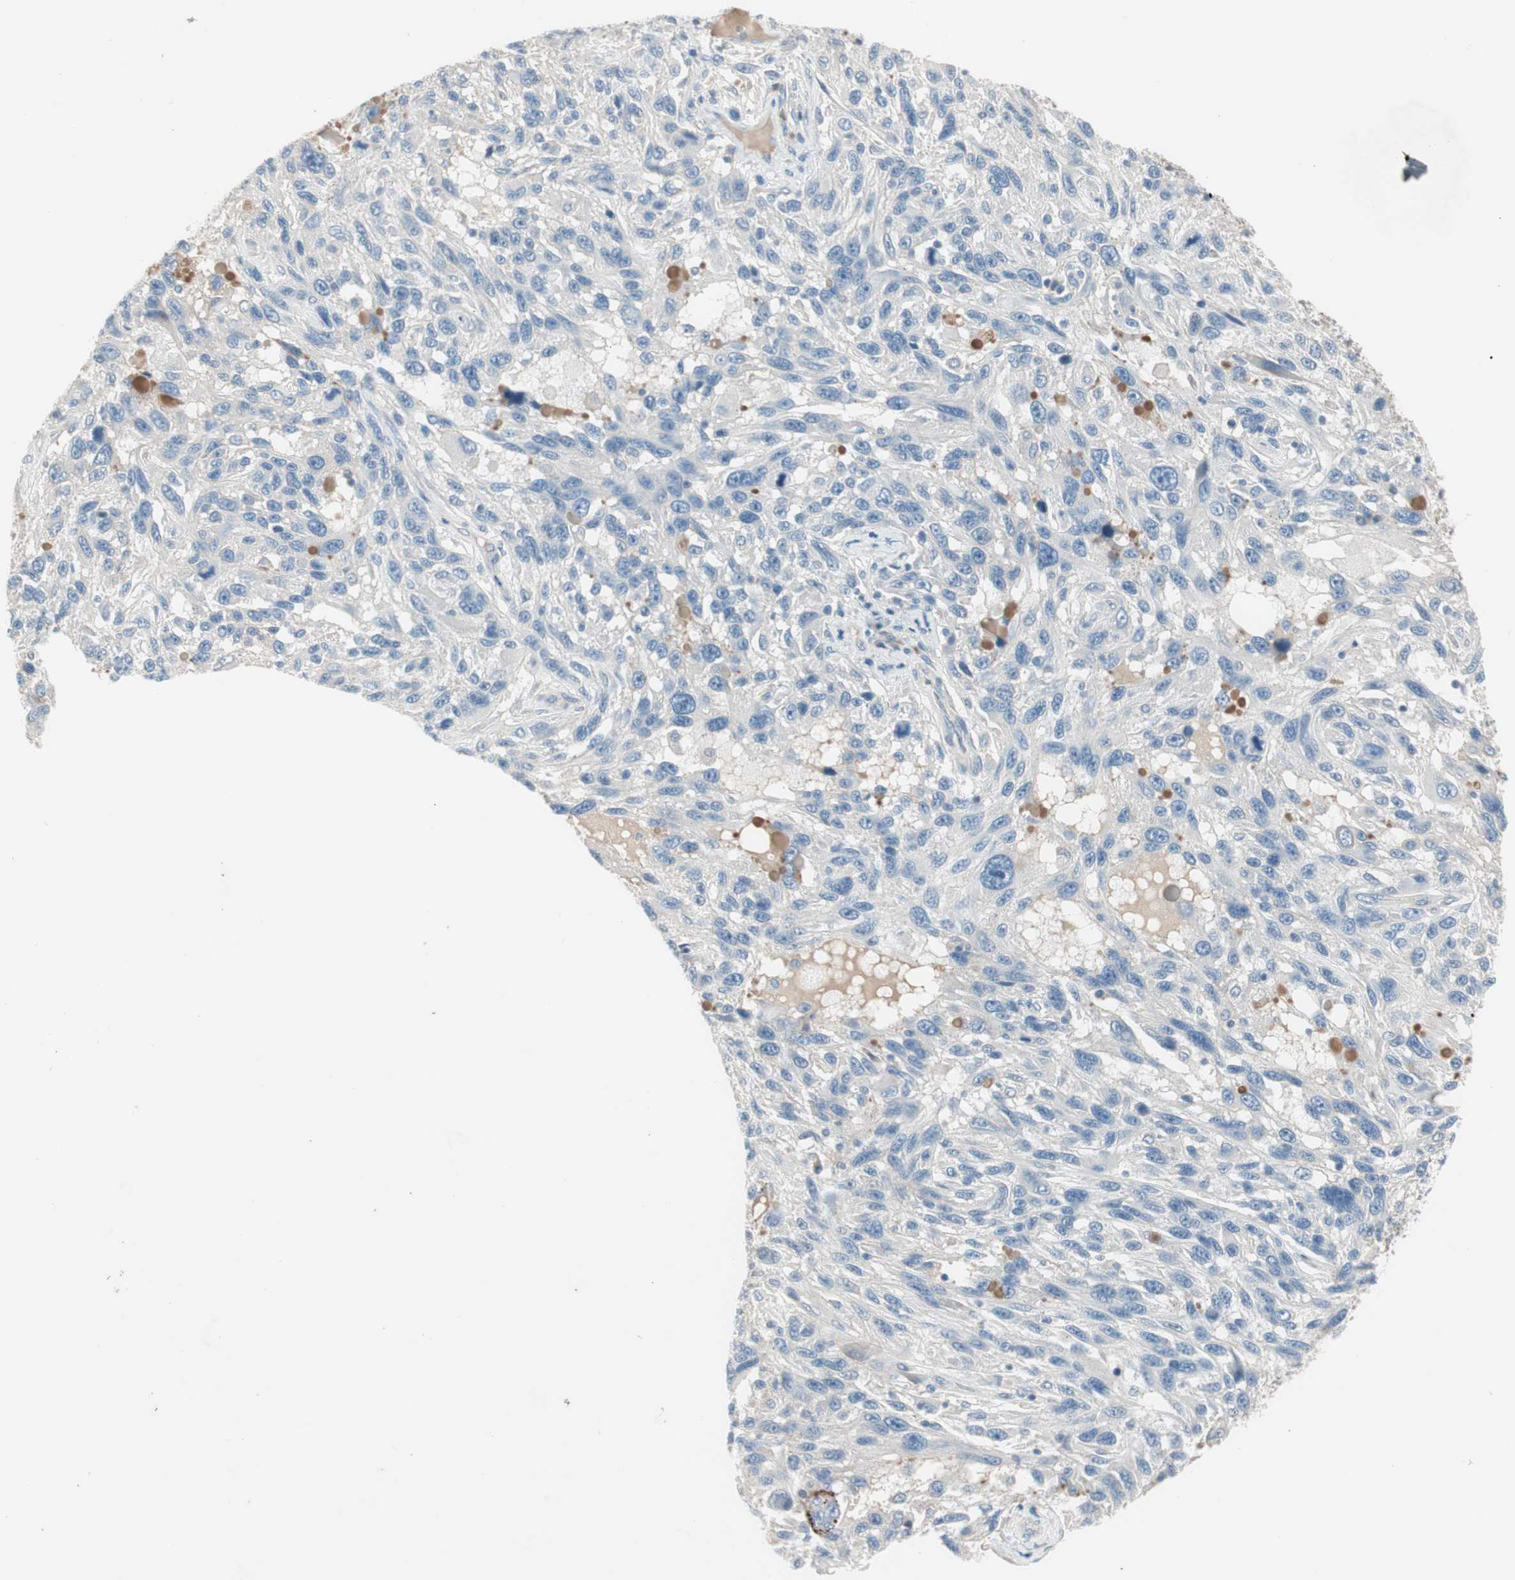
{"staining": {"intensity": "negative", "quantity": "none", "location": "none"}, "tissue": "melanoma", "cell_type": "Tumor cells", "image_type": "cancer", "snomed": [{"axis": "morphology", "description": "Malignant melanoma, NOS"}, {"axis": "topography", "description": "Skin"}], "caption": "A histopathology image of melanoma stained for a protein shows no brown staining in tumor cells.", "gene": "MAPRE3", "patient": {"sex": "male", "age": 53}}